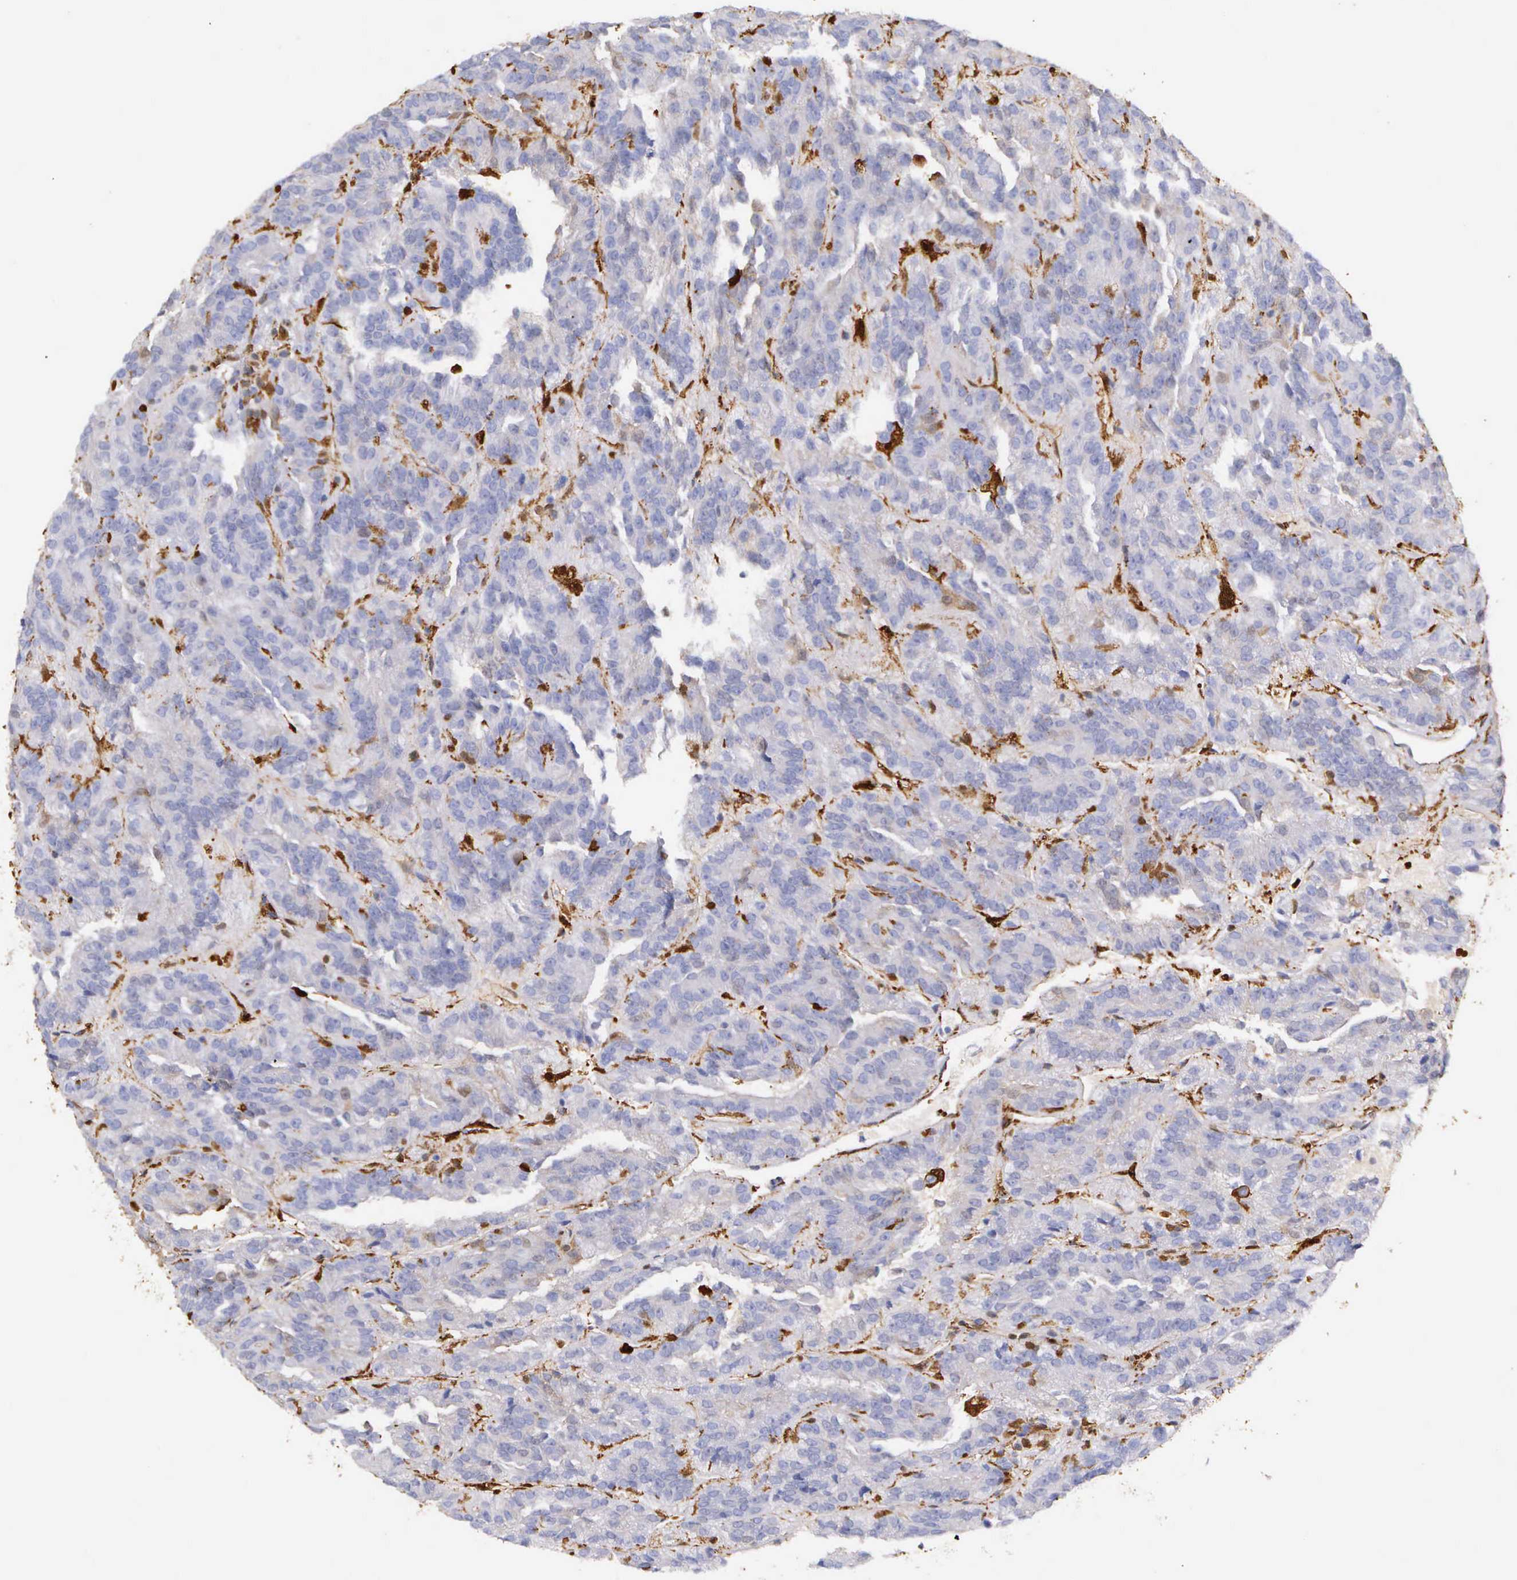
{"staining": {"intensity": "negative", "quantity": "none", "location": "none"}, "tissue": "renal cancer", "cell_type": "Tumor cells", "image_type": "cancer", "snomed": [{"axis": "morphology", "description": "Adenocarcinoma, NOS"}, {"axis": "topography", "description": "Kidney"}], "caption": "DAB immunohistochemical staining of human renal adenocarcinoma exhibits no significant staining in tumor cells.", "gene": "LGALS1", "patient": {"sex": "male", "age": 46}}